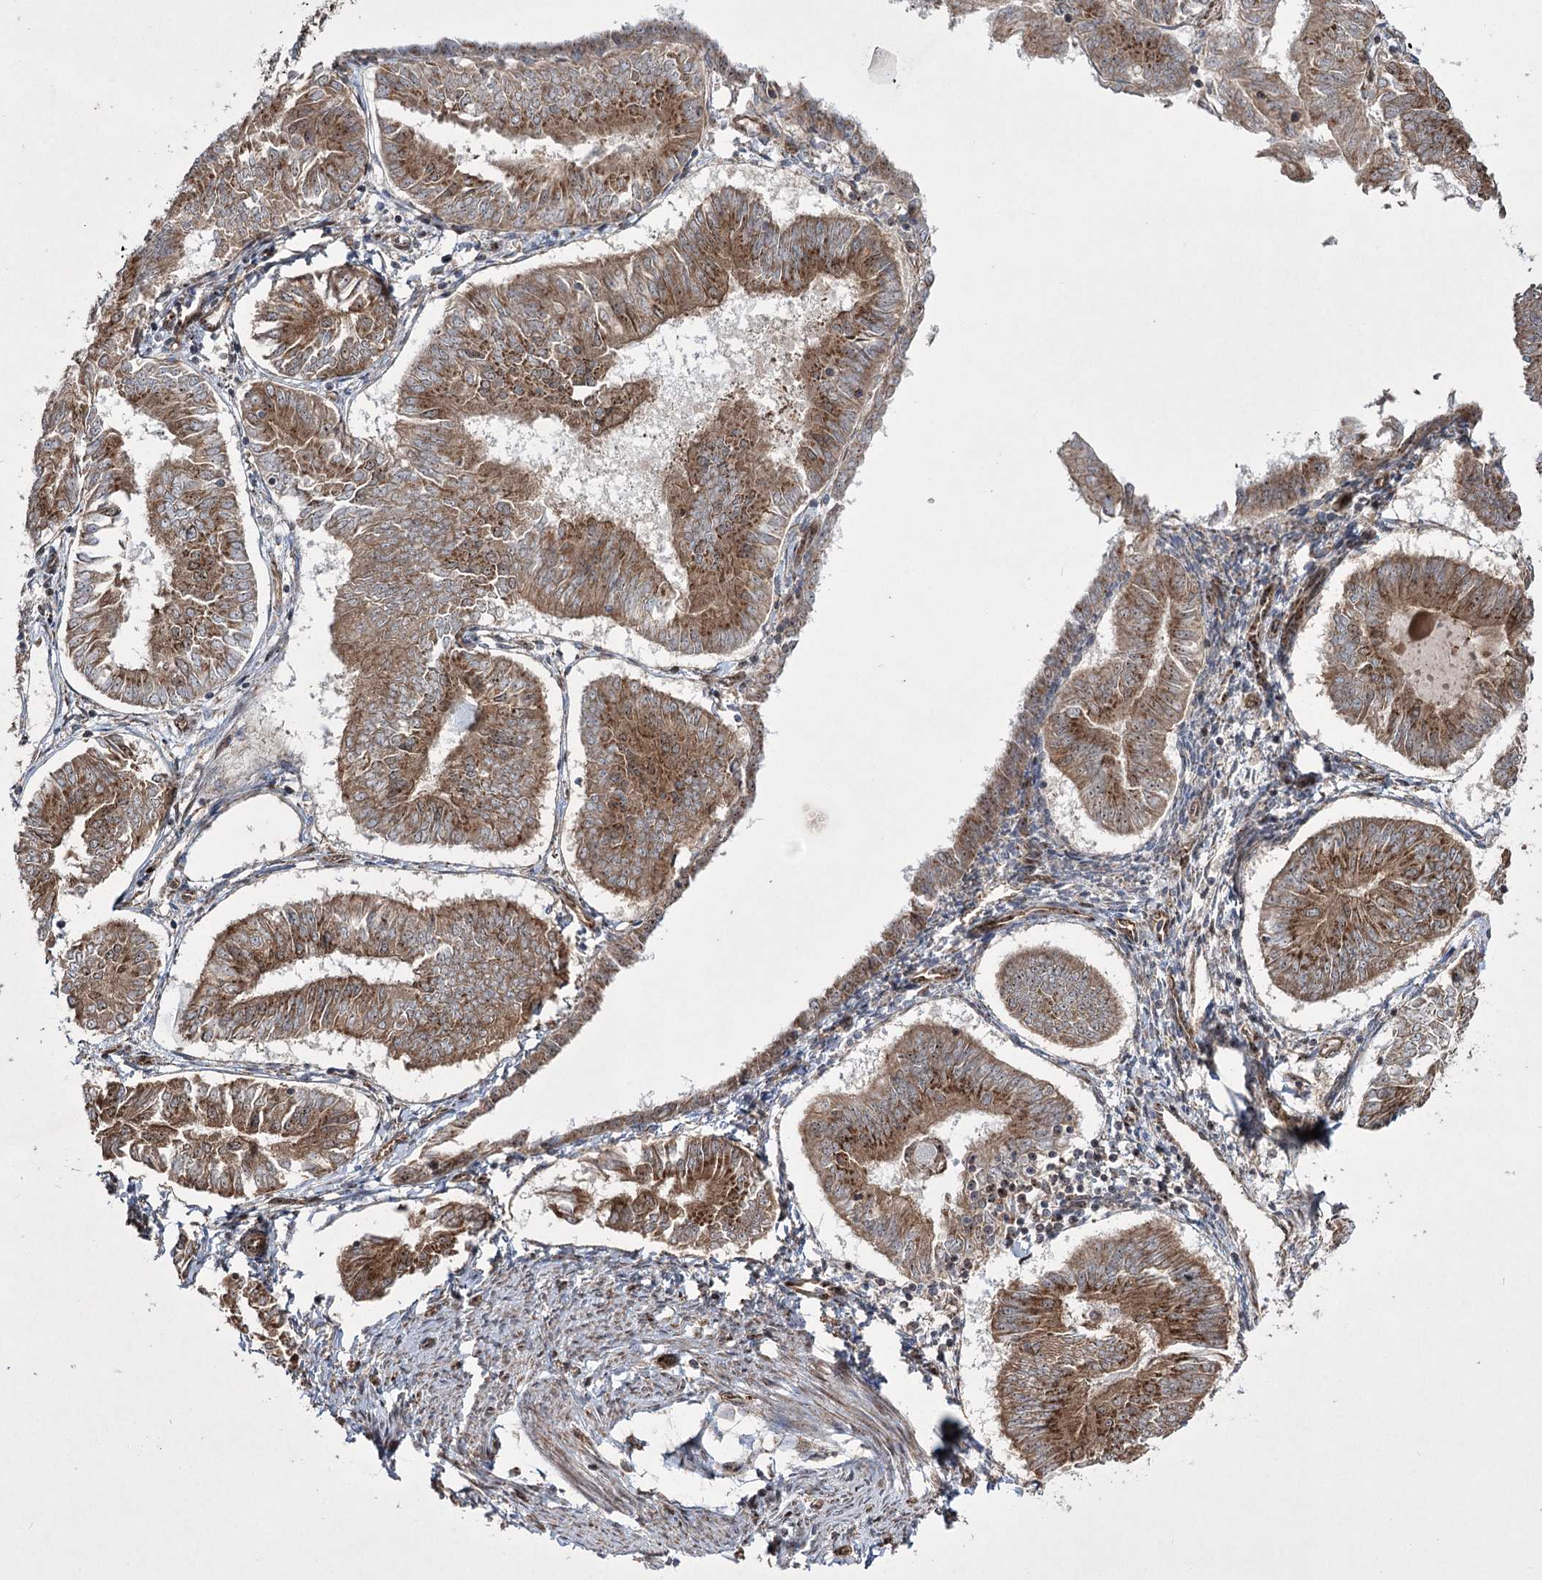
{"staining": {"intensity": "moderate", "quantity": ">75%", "location": "cytoplasmic/membranous"}, "tissue": "endometrial cancer", "cell_type": "Tumor cells", "image_type": "cancer", "snomed": [{"axis": "morphology", "description": "Adenocarcinoma, NOS"}, {"axis": "topography", "description": "Endometrium"}], "caption": "Moderate cytoplasmic/membranous expression for a protein is present in about >75% of tumor cells of endometrial cancer (adenocarcinoma) using immunohistochemistry.", "gene": "SERINC5", "patient": {"sex": "female", "age": 58}}